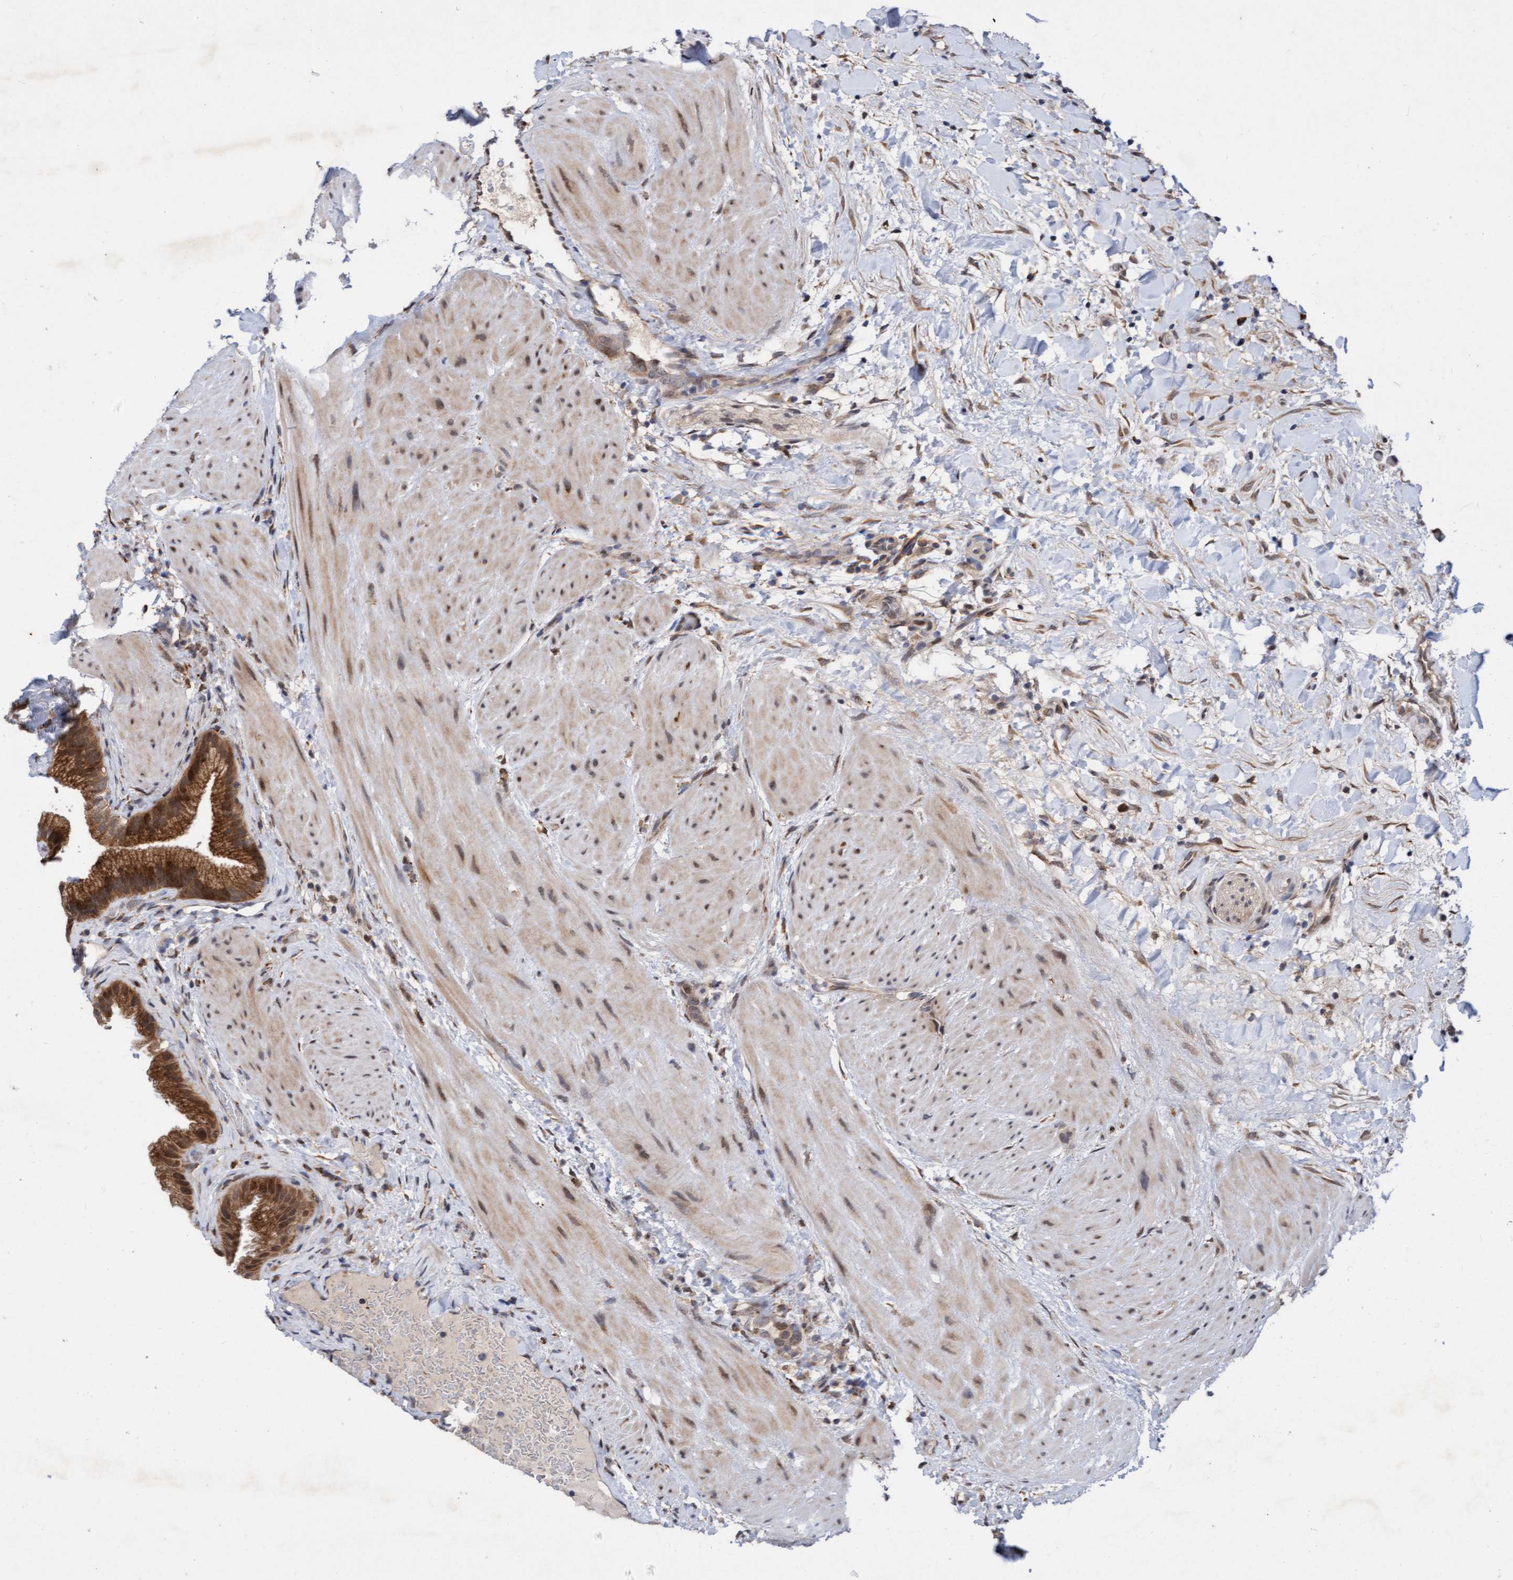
{"staining": {"intensity": "strong", "quantity": ">75%", "location": "cytoplasmic/membranous,nuclear"}, "tissue": "gallbladder", "cell_type": "Glandular cells", "image_type": "normal", "snomed": [{"axis": "morphology", "description": "Normal tissue, NOS"}, {"axis": "topography", "description": "Gallbladder"}], "caption": "Protein staining of unremarkable gallbladder exhibits strong cytoplasmic/membranous,nuclear positivity in about >75% of glandular cells.", "gene": "TANC2", "patient": {"sex": "male", "age": 49}}